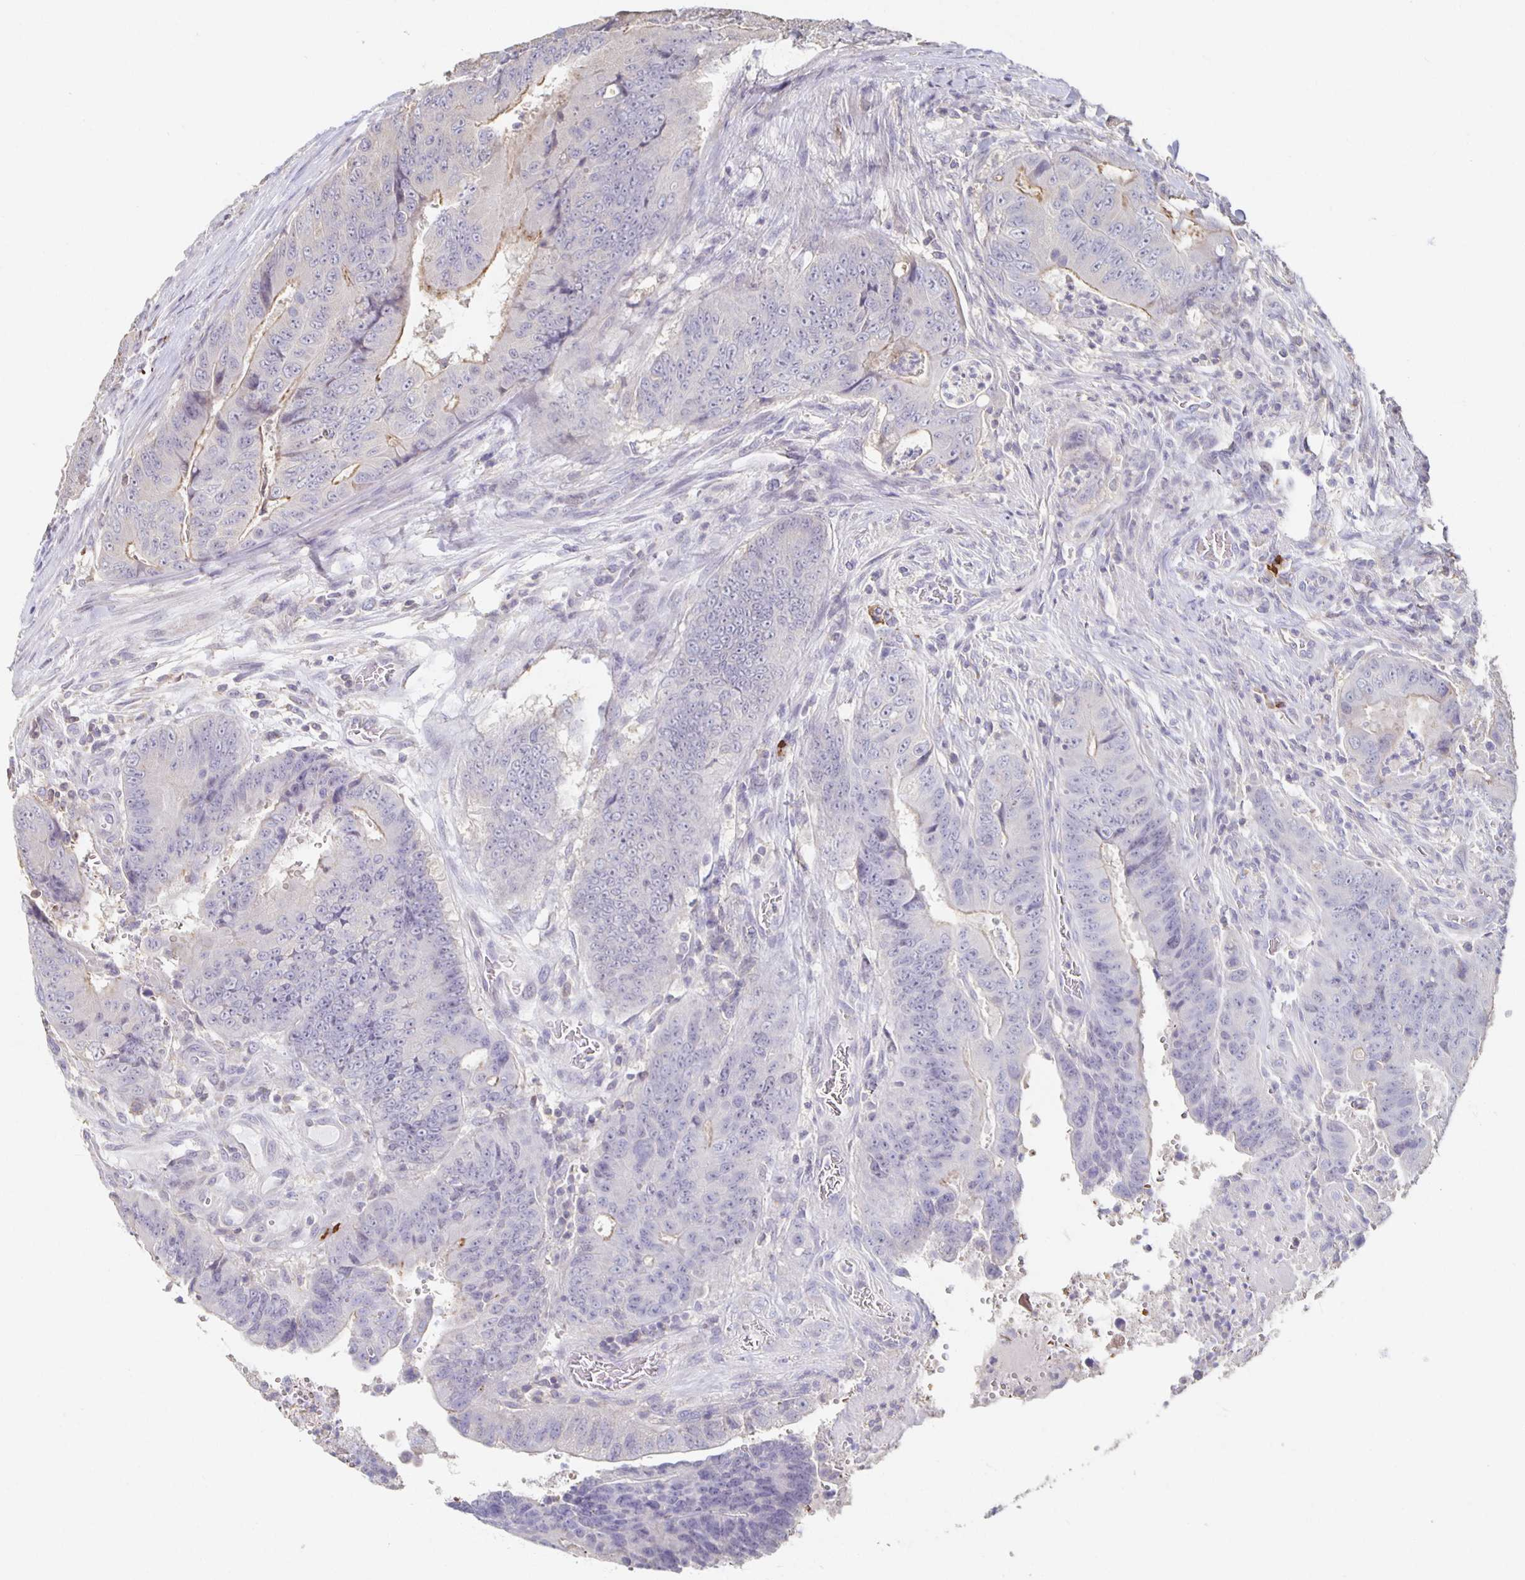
{"staining": {"intensity": "weak", "quantity": "25%-75%", "location": "cytoplasmic/membranous"}, "tissue": "colorectal cancer", "cell_type": "Tumor cells", "image_type": "cancer", "snomed": [{"axis": "morphology", "description": "Adenocarcinoma, NOS"}, {"axis": "topography", "description": "Colon"}], "caption": "Human colorectal cancer (adenocarcinoma) stained for a protein (brown) shows weak cytoplasmic/membranous positive expression in approximately 25%-75% of tumor cells.", "gene": "ZNF692", "patient": {"sex": "female", "age": 48}}